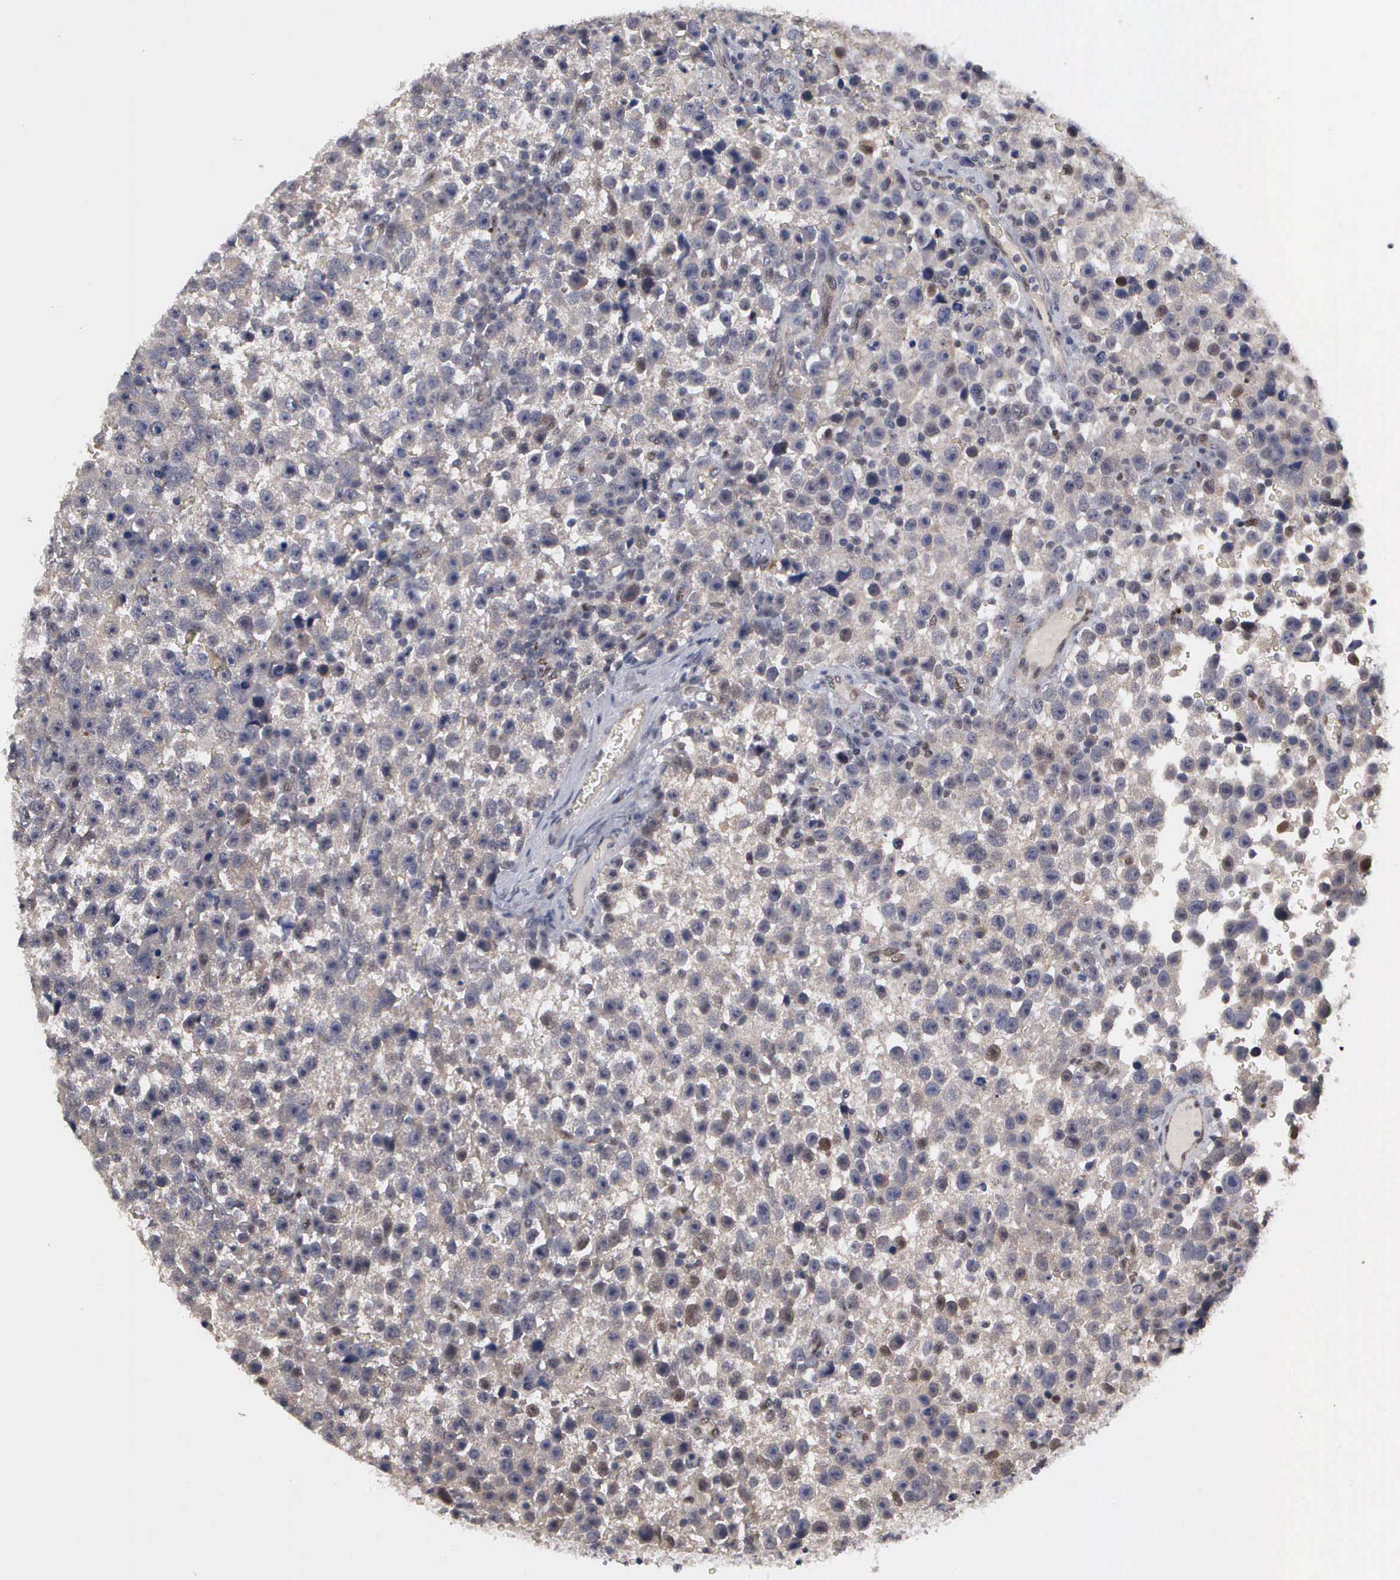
{"staining": {"intensity": "moderate", "quantity": "<25%", "location": "cytoplasmic/membranous,nuclear"}, "tissue": "testis cancer", "cell_type": "Tumor cells", "image_type": "cancer", "snomed": [{"axis": "morphology", "description": "Seminoma, NOS"}, {"axis": "topography", "description": "Testis"}], "caption": "Immunohistochemistry (DAB (3,3'-diaminobenzidine)) staining of seminoma (testis) demonstrates moderate cytoplasmic/membranous and nuclear protein staining in approximately <25% of tumor cells.", "gene": "ZBTB33", "patient": {"sex": "male", "age": 33}}